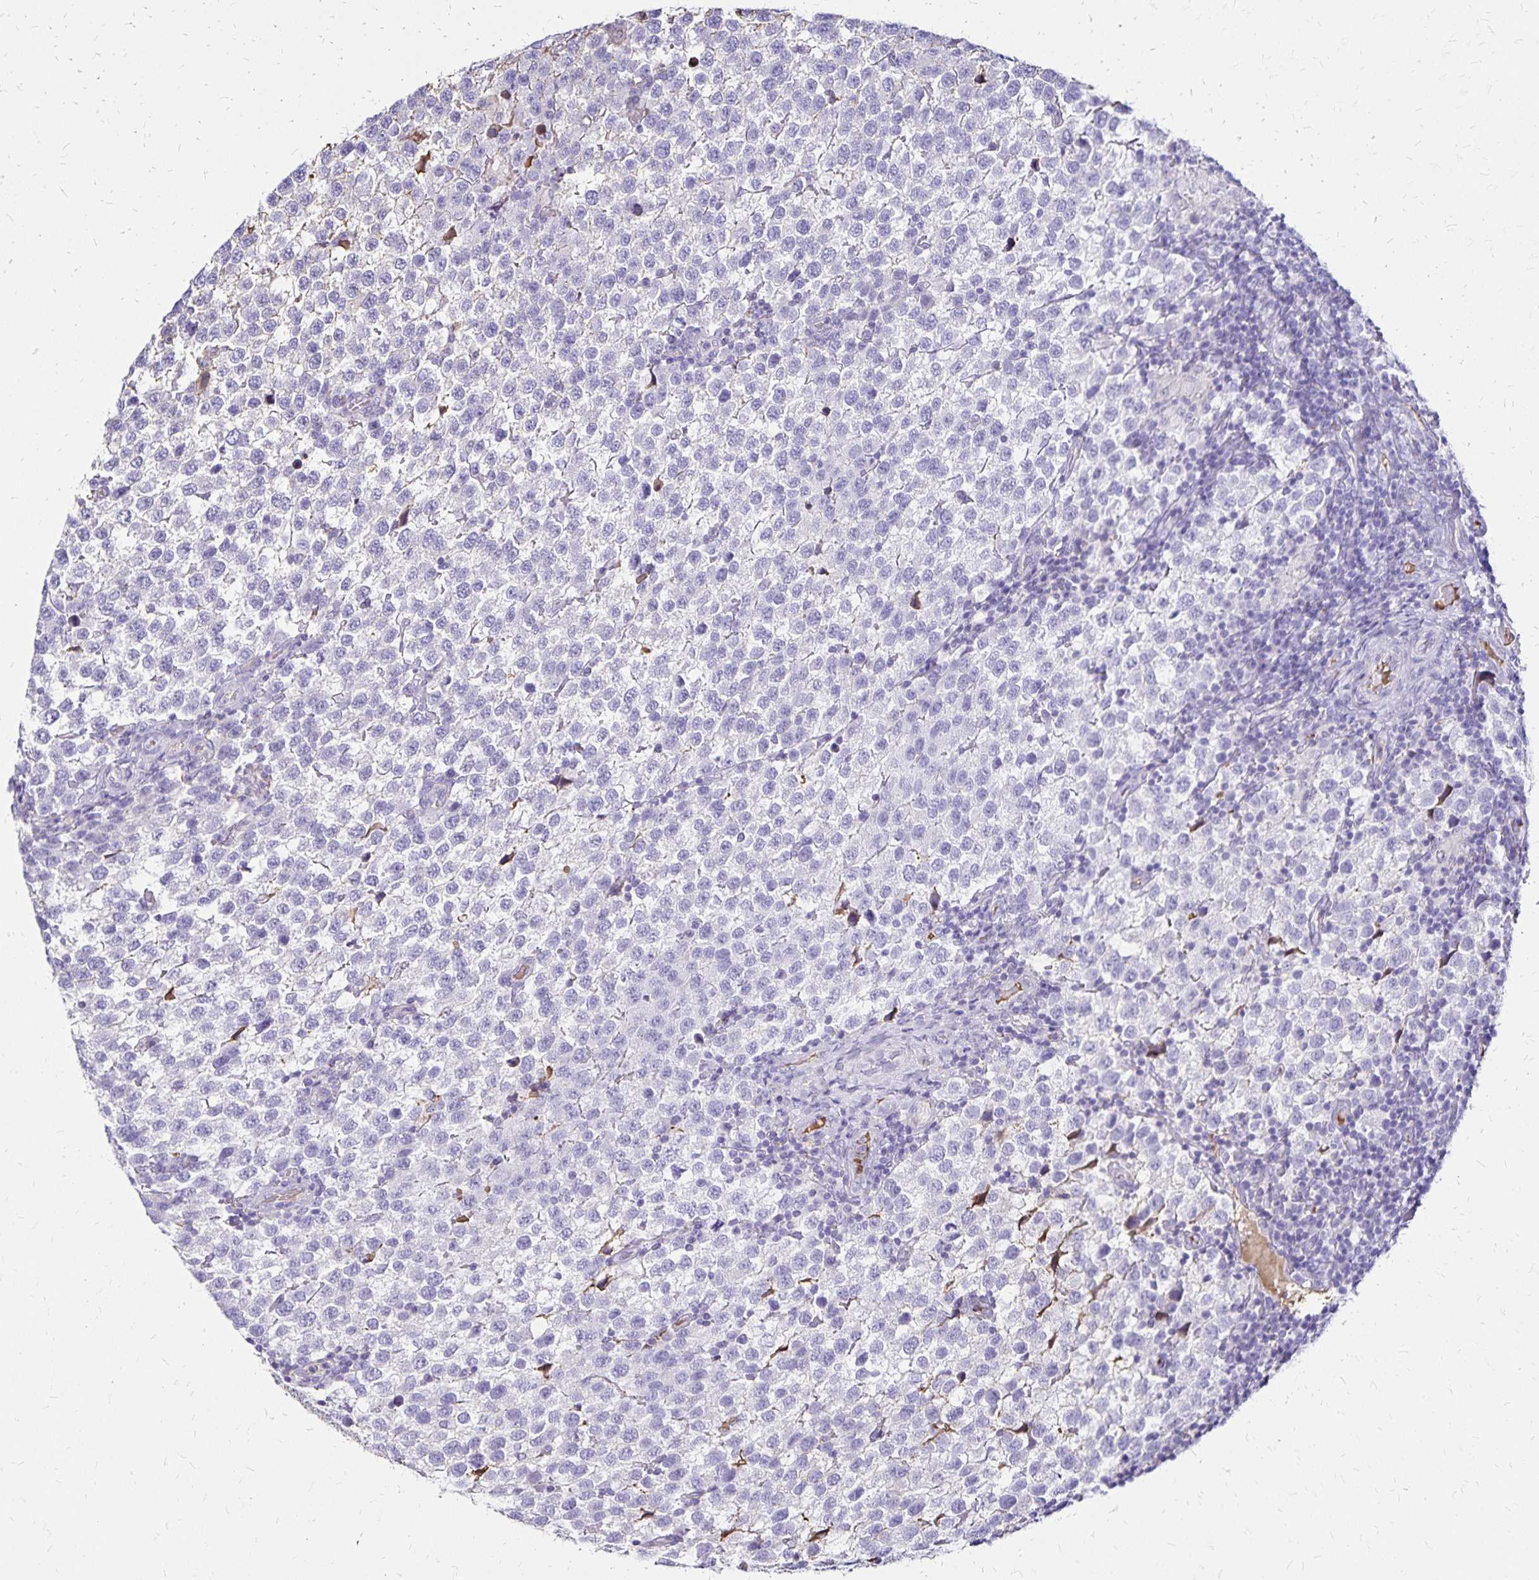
{"staining": {"intensity": "negative", "quantity": "none", "location": "none"}, "tissue": "testis cancer", "cell_type": "Tumor cells", "image_type": "cancer", "snomed": [{"axis": "morphology", "description": "Seminoma, NOS"}, {"axis": "topography", "description": "Testis"}], "caption": "This is an immunohistochemistry micrograph of testis cancer. There is no expression in tumor cells.", "gene": "KISS1", "patient": {"sex": "male", "age": 34}}